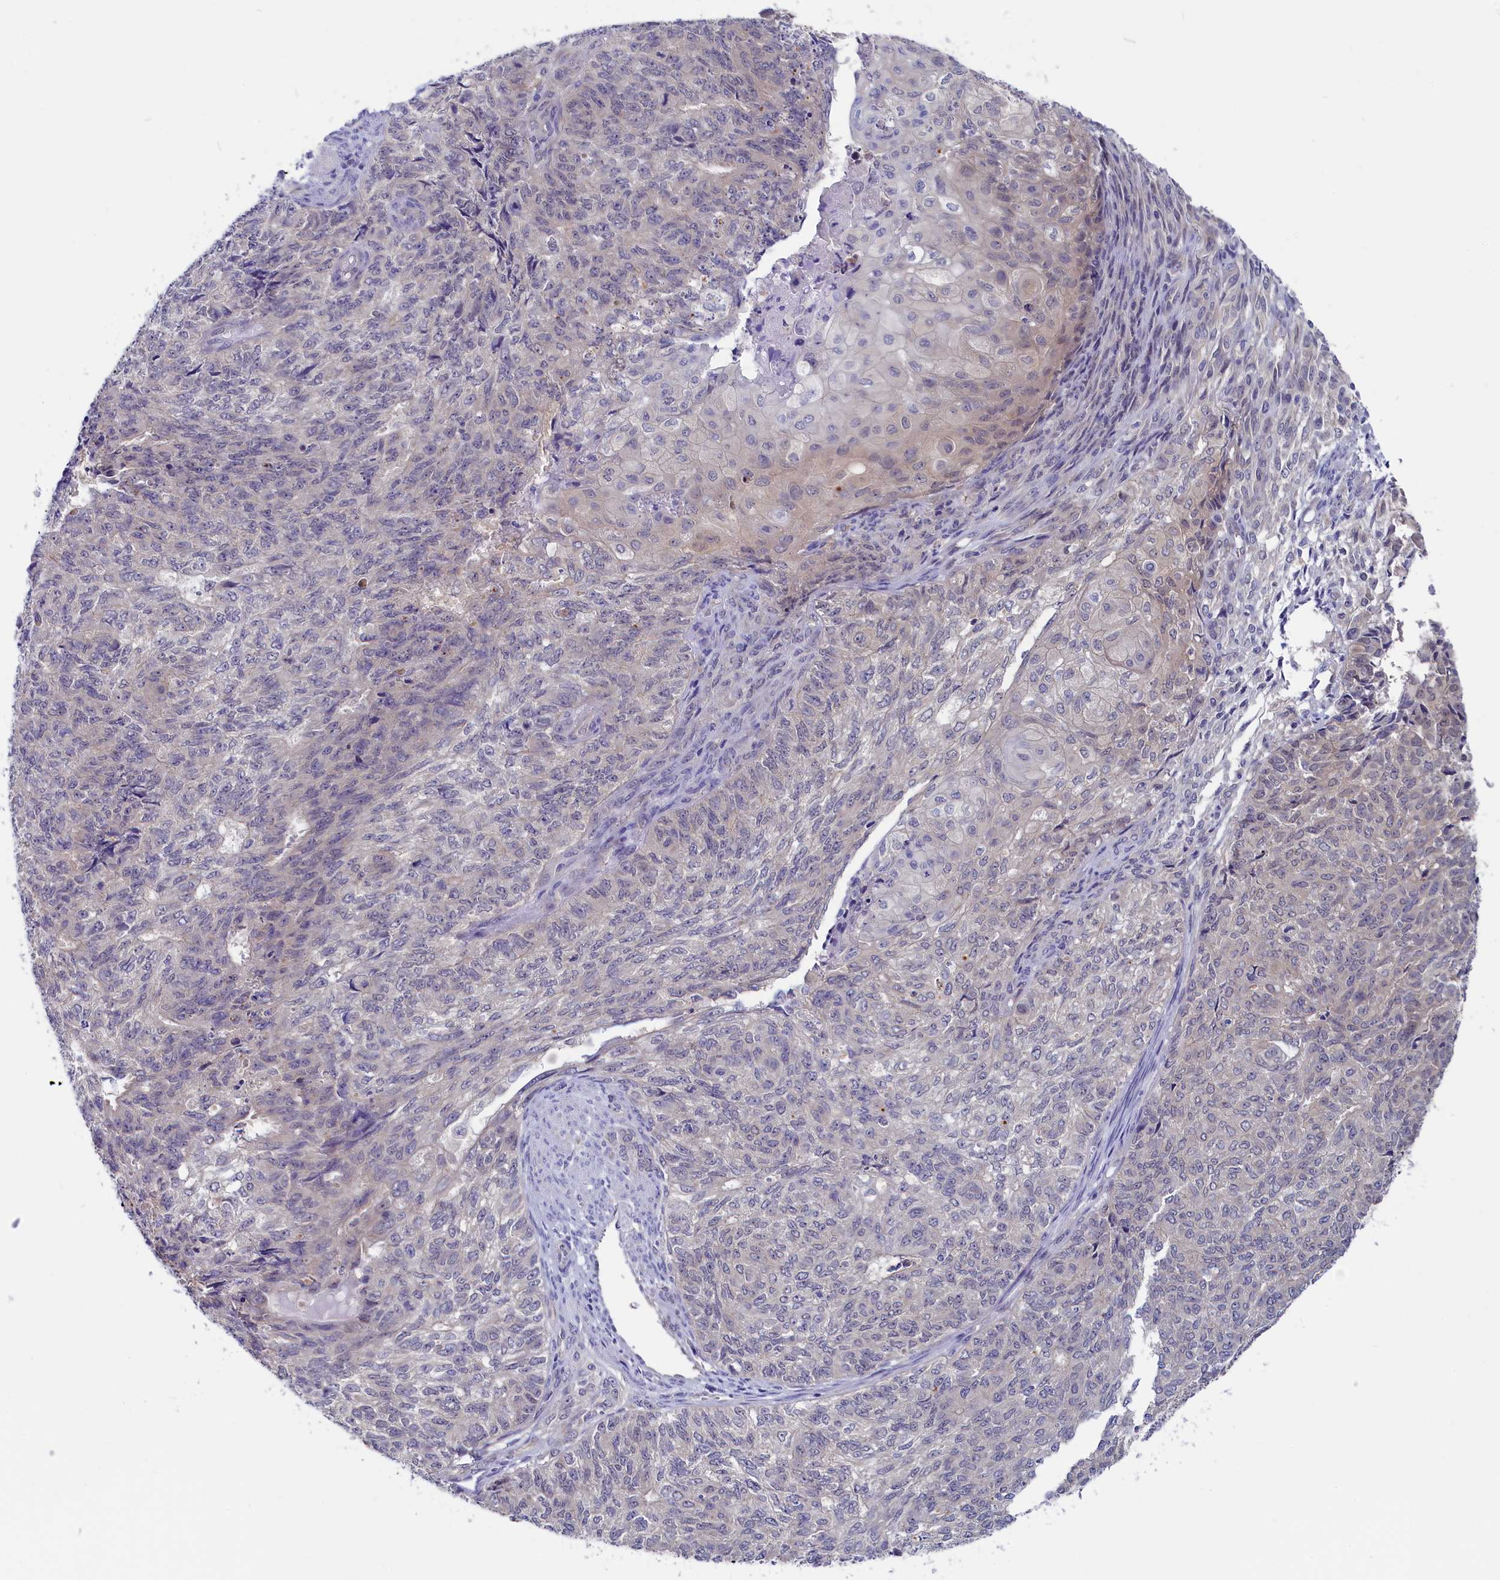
{"staining": {"intensity": "negative", "quantity": "none", "location": "none"}, "tissue": "endometrial cancer", "cell_type": "Tumor cells", "image_type": "cancer", "snomed": [{"axis": "morphology", "description": "Adenocarcinoma, NOS"}, {"axis": "topography", "description": "Endometrium"}], "caption": "A photomicrograph of human adenocarcinoma (endometrial) is negative for staining in tumor cells.", "gene": "CIAPIN1", "patient": {"sex": "female", "age": 32}}